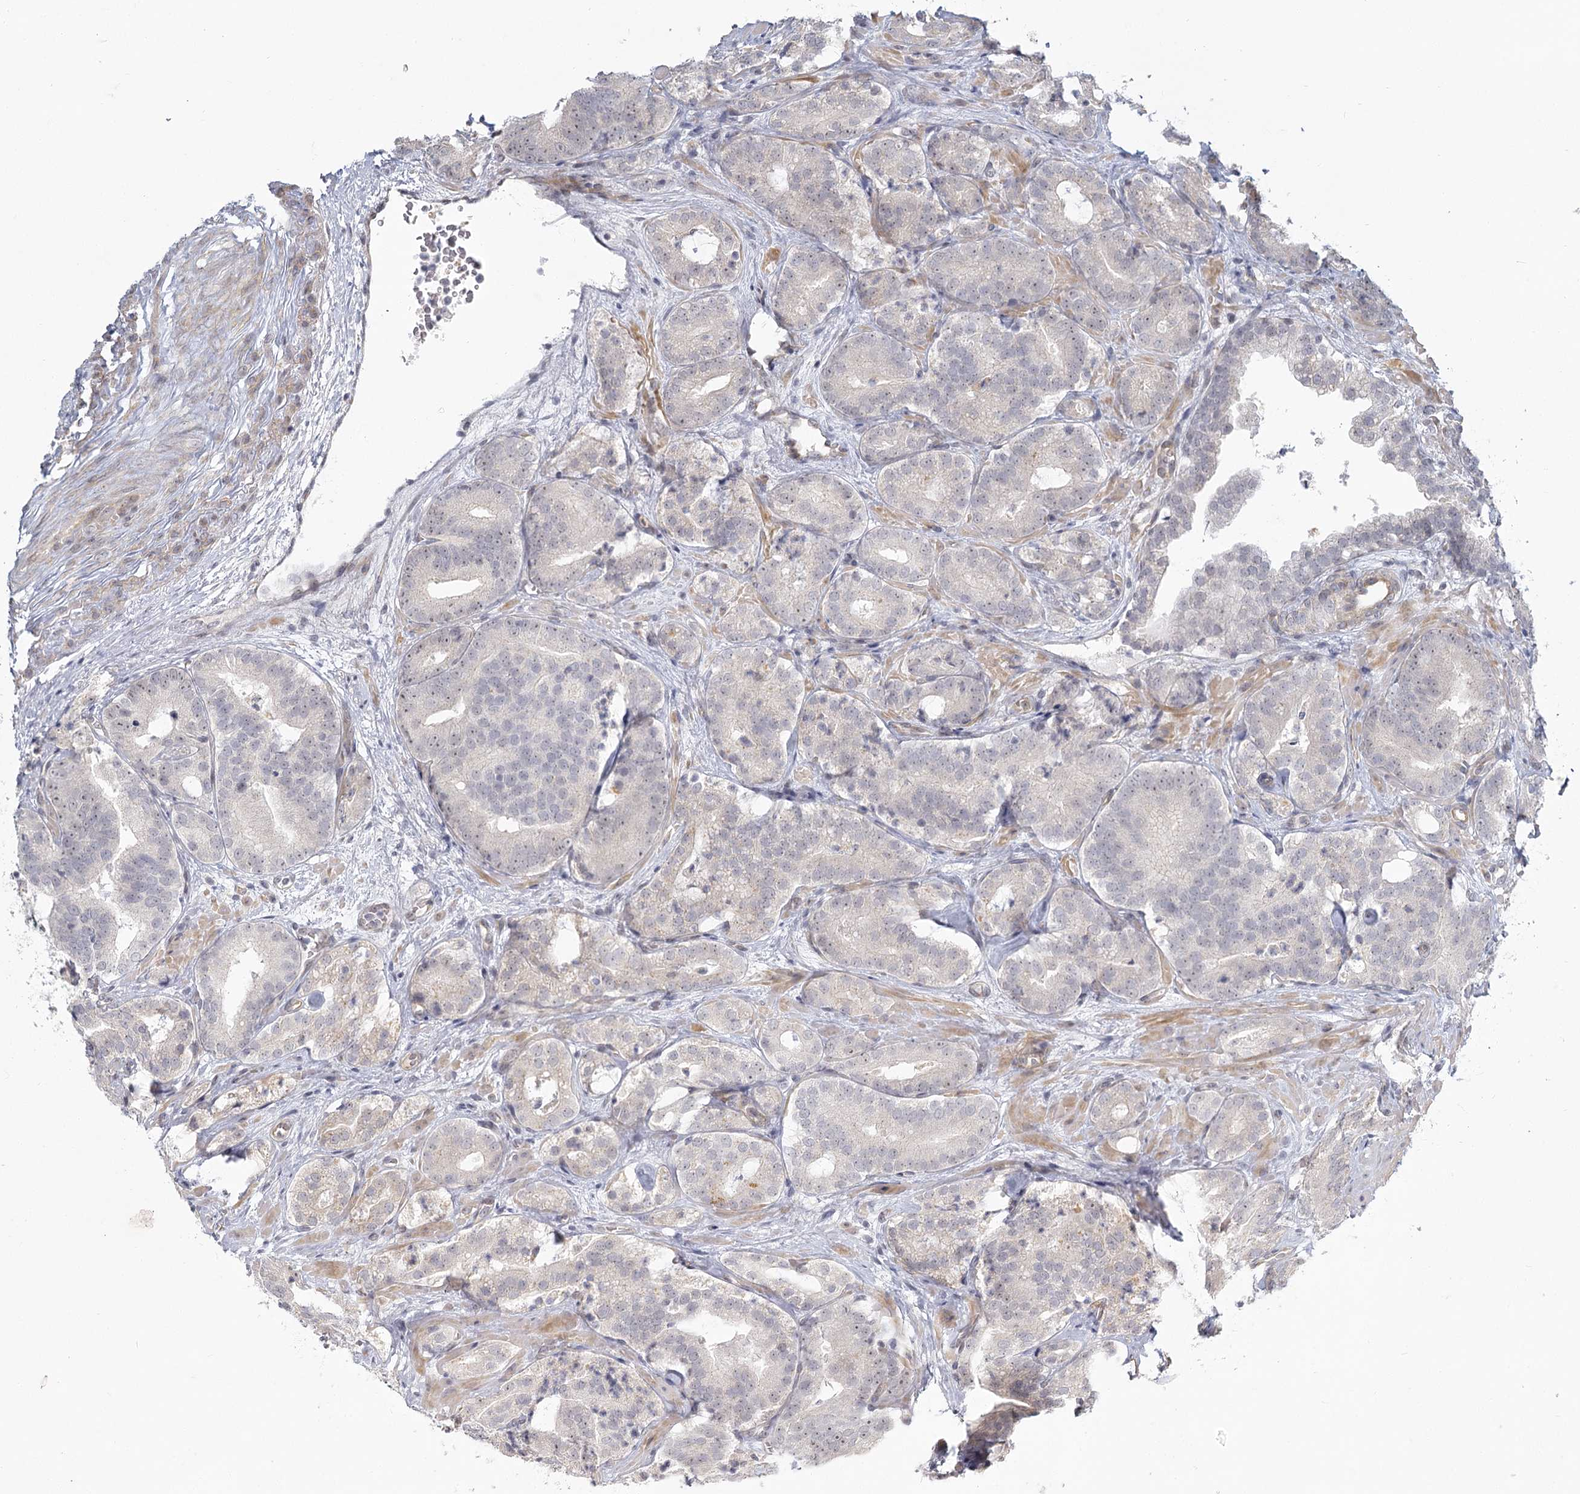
{"staining": {"intensity": "negative", "quantity": "none", "location": "none"}, "tissue": "prostate cancer", "cell_type": "Tumor cells", "image_type": "cancer", "snomed": [{"axis": "morphology", "description": "Adenocarcinoma, High grade"}, {"axis": "topography", "description": "Prostate"}], "caption": "A micrograph of prostate cancer (adenocarcinoma (high-grade)) stained for a protein exhibits no brown staining in tumor cells.", "gene": "EXOSC7", "patient": {"sex": "male", "age": 57}}